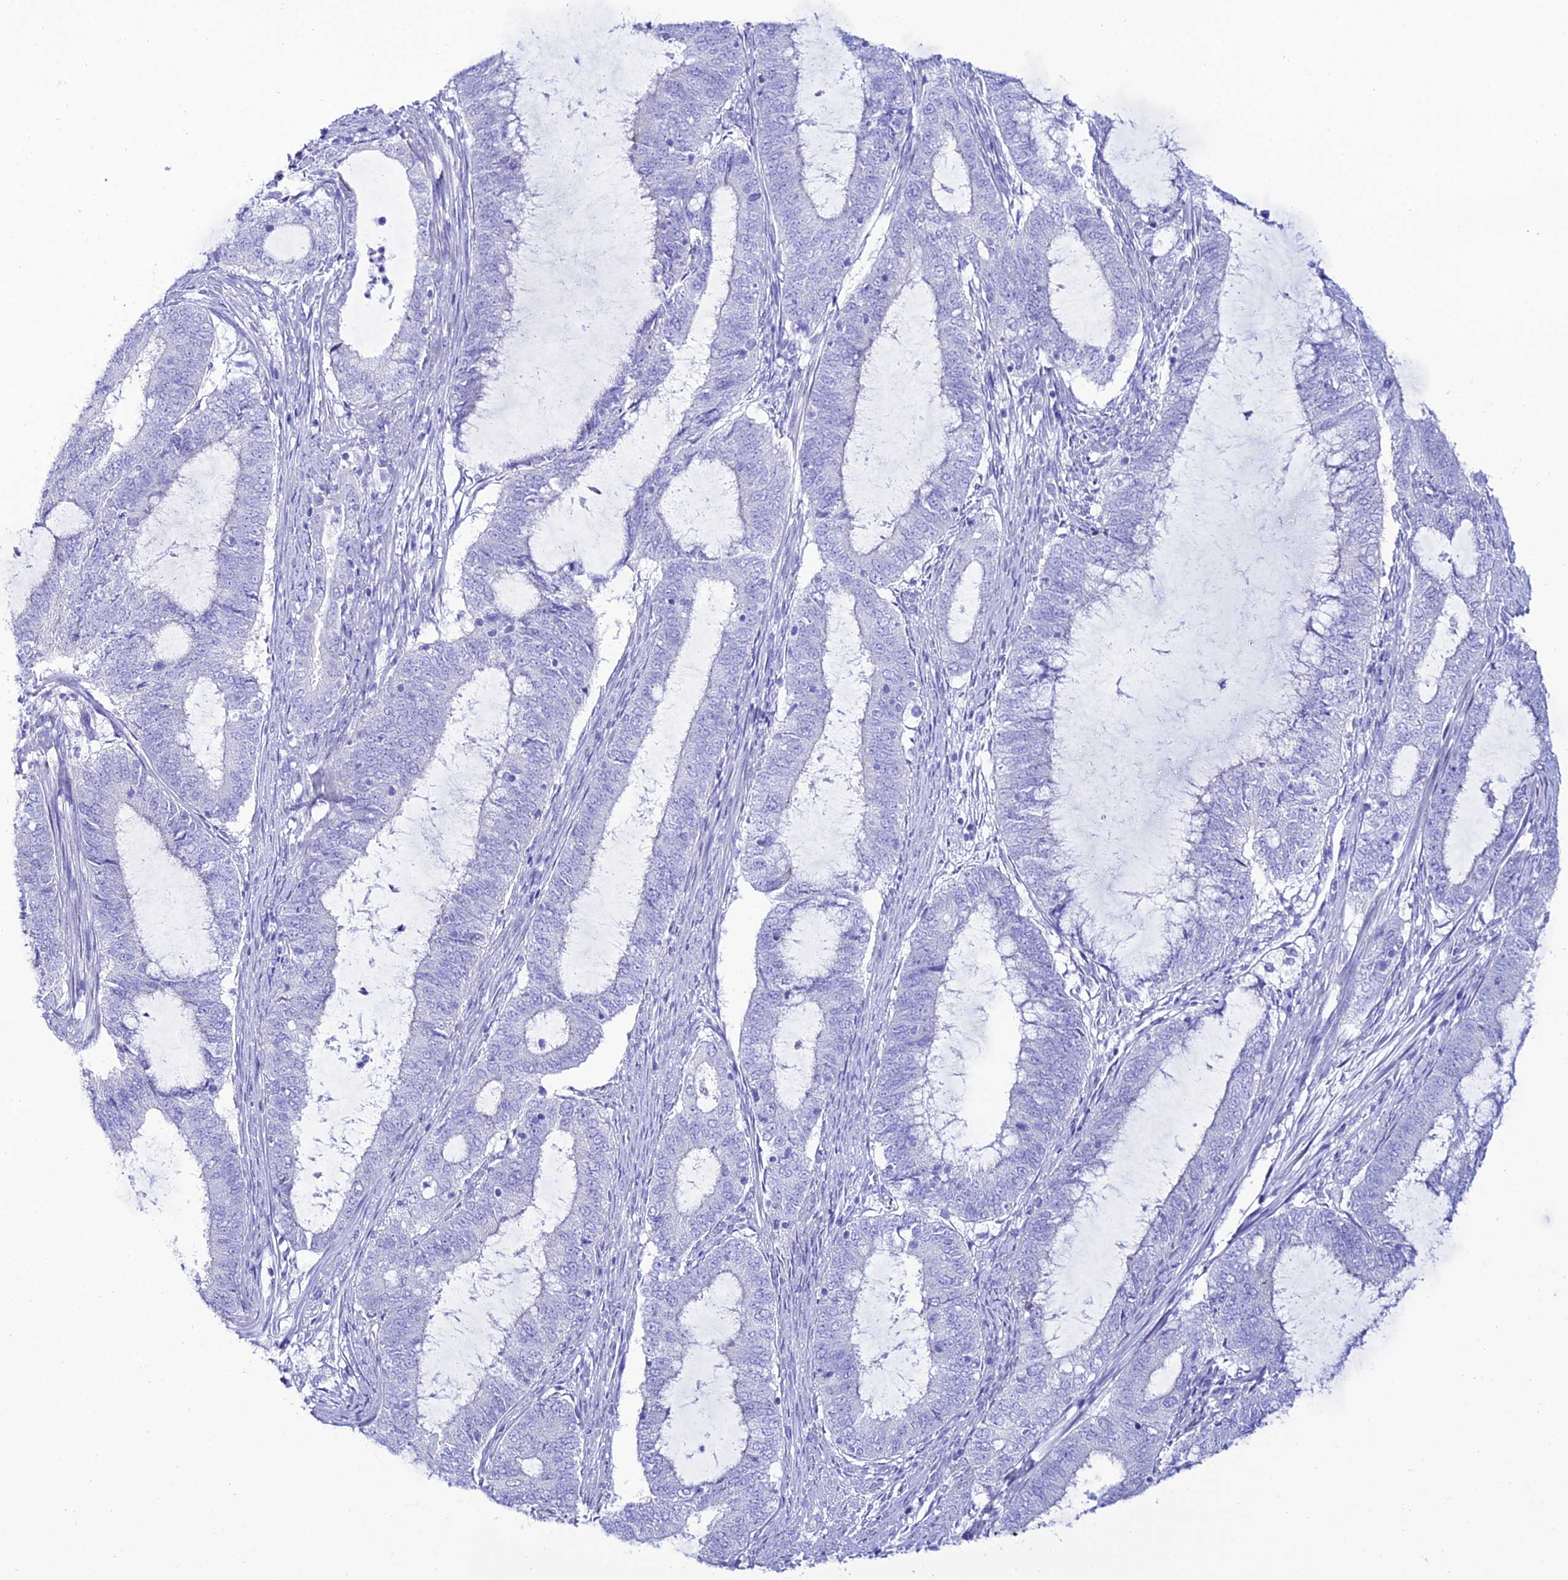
{"staining": {"intensity": "negative", "quantity": "none", "location": "none"}, "tissue": "endometrial cancer", "cell_type": "Tumor cells", "image_type": "cancer", "snomed": [{"axis": "morphology", "description": "Adenocarcinoma, NOS"}, {"axis": "topography", "description": "Endometrium"}], "caption": "Immunohistochemical staining of human endometrial cancer reveals no significant positivity in tumor cells.", "gene": "OR4D5", "patient": {"sex": "female", "age": 51}}